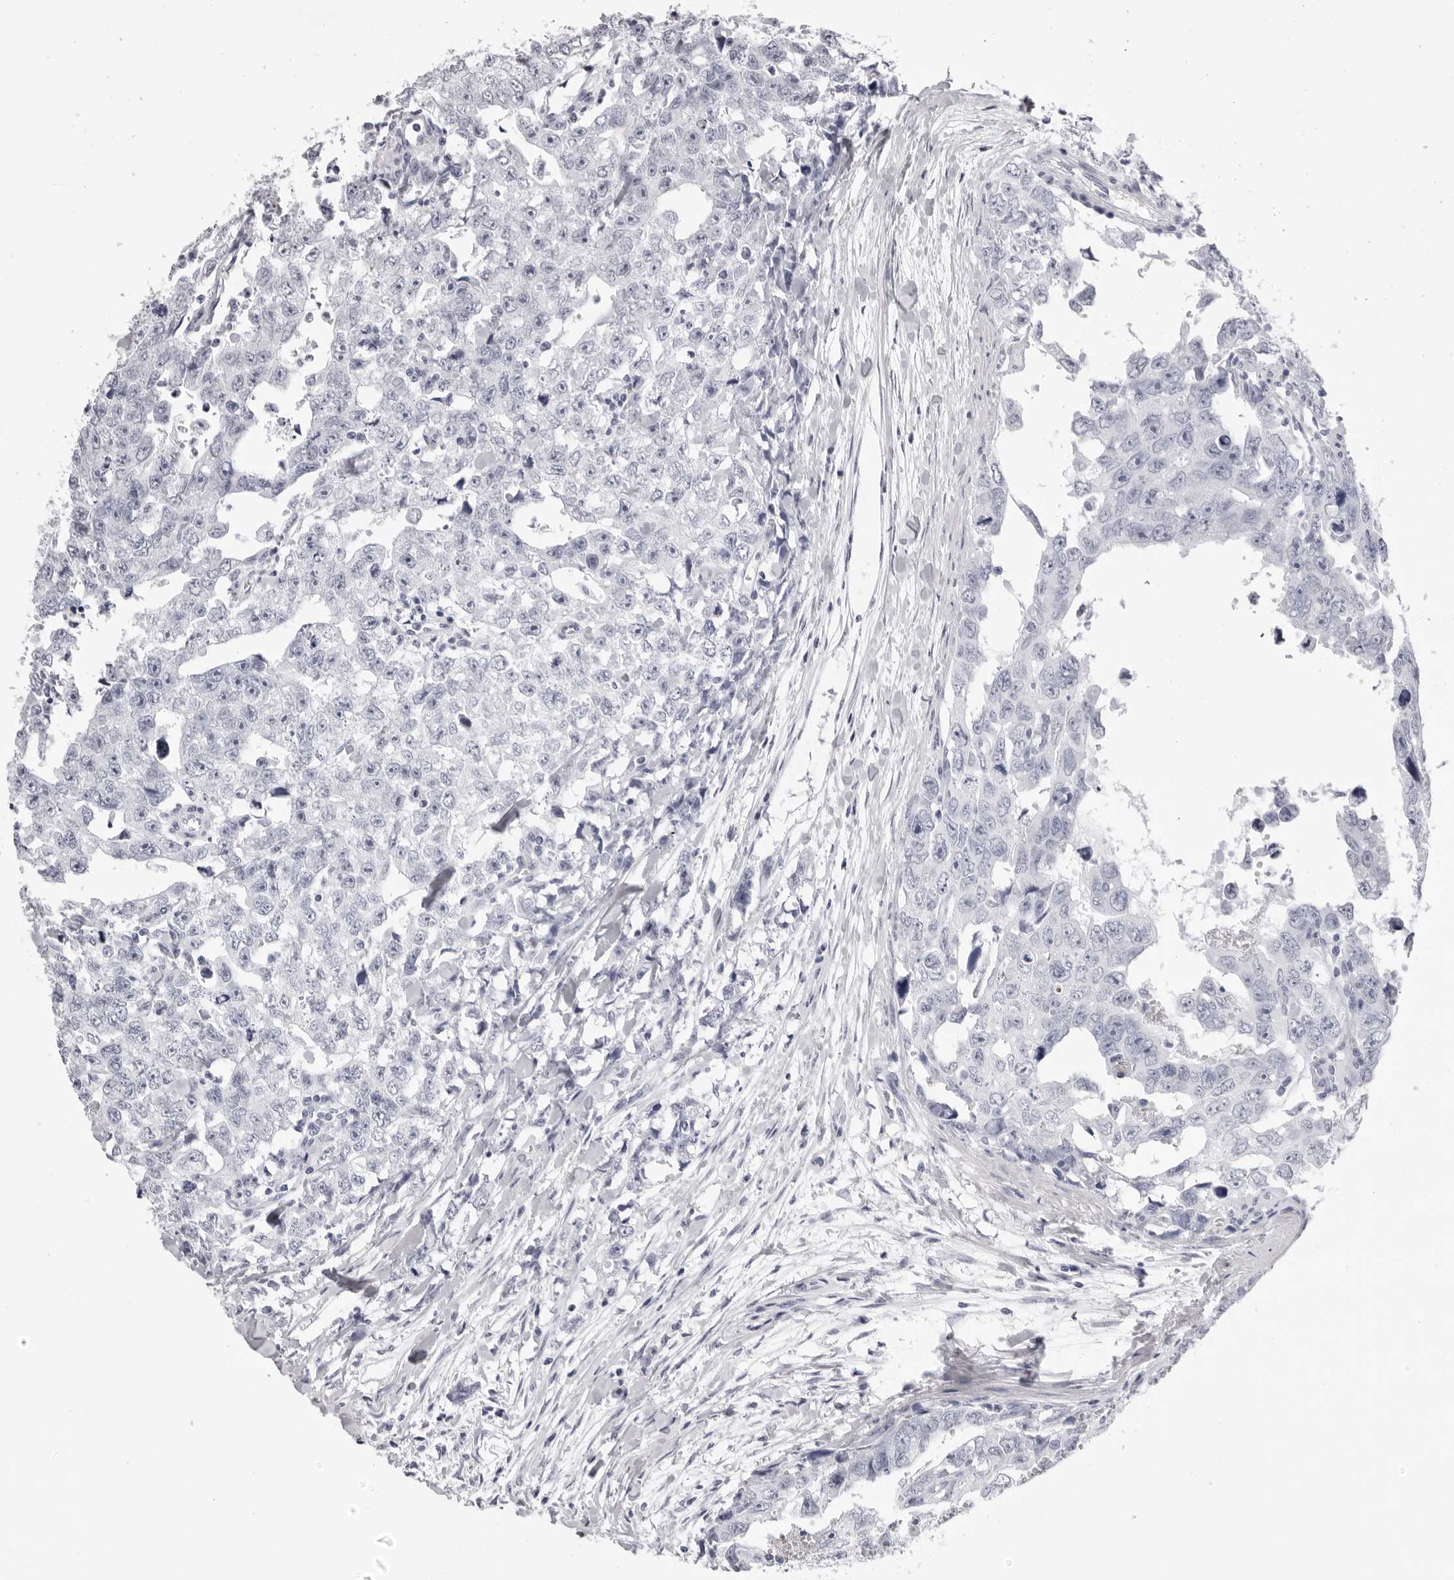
{"staining": {"intensity": "negative", "quantity": "none", "location": "none"}, "tissue": "testis cancer", "cell_type": "Tumor cells", "image_type": "cancer", "snomed": [{"axis": "morphology", "description": "Carcinoma, Embryonal, NOS"}, {"axis": "topography", "description": "Testis"}], "caption": "Tumor cells show no significant protein staining in testis embryonal carcinoma.", "gene": "TMOD4", "patient": {"sex": "male", "age": 28}}